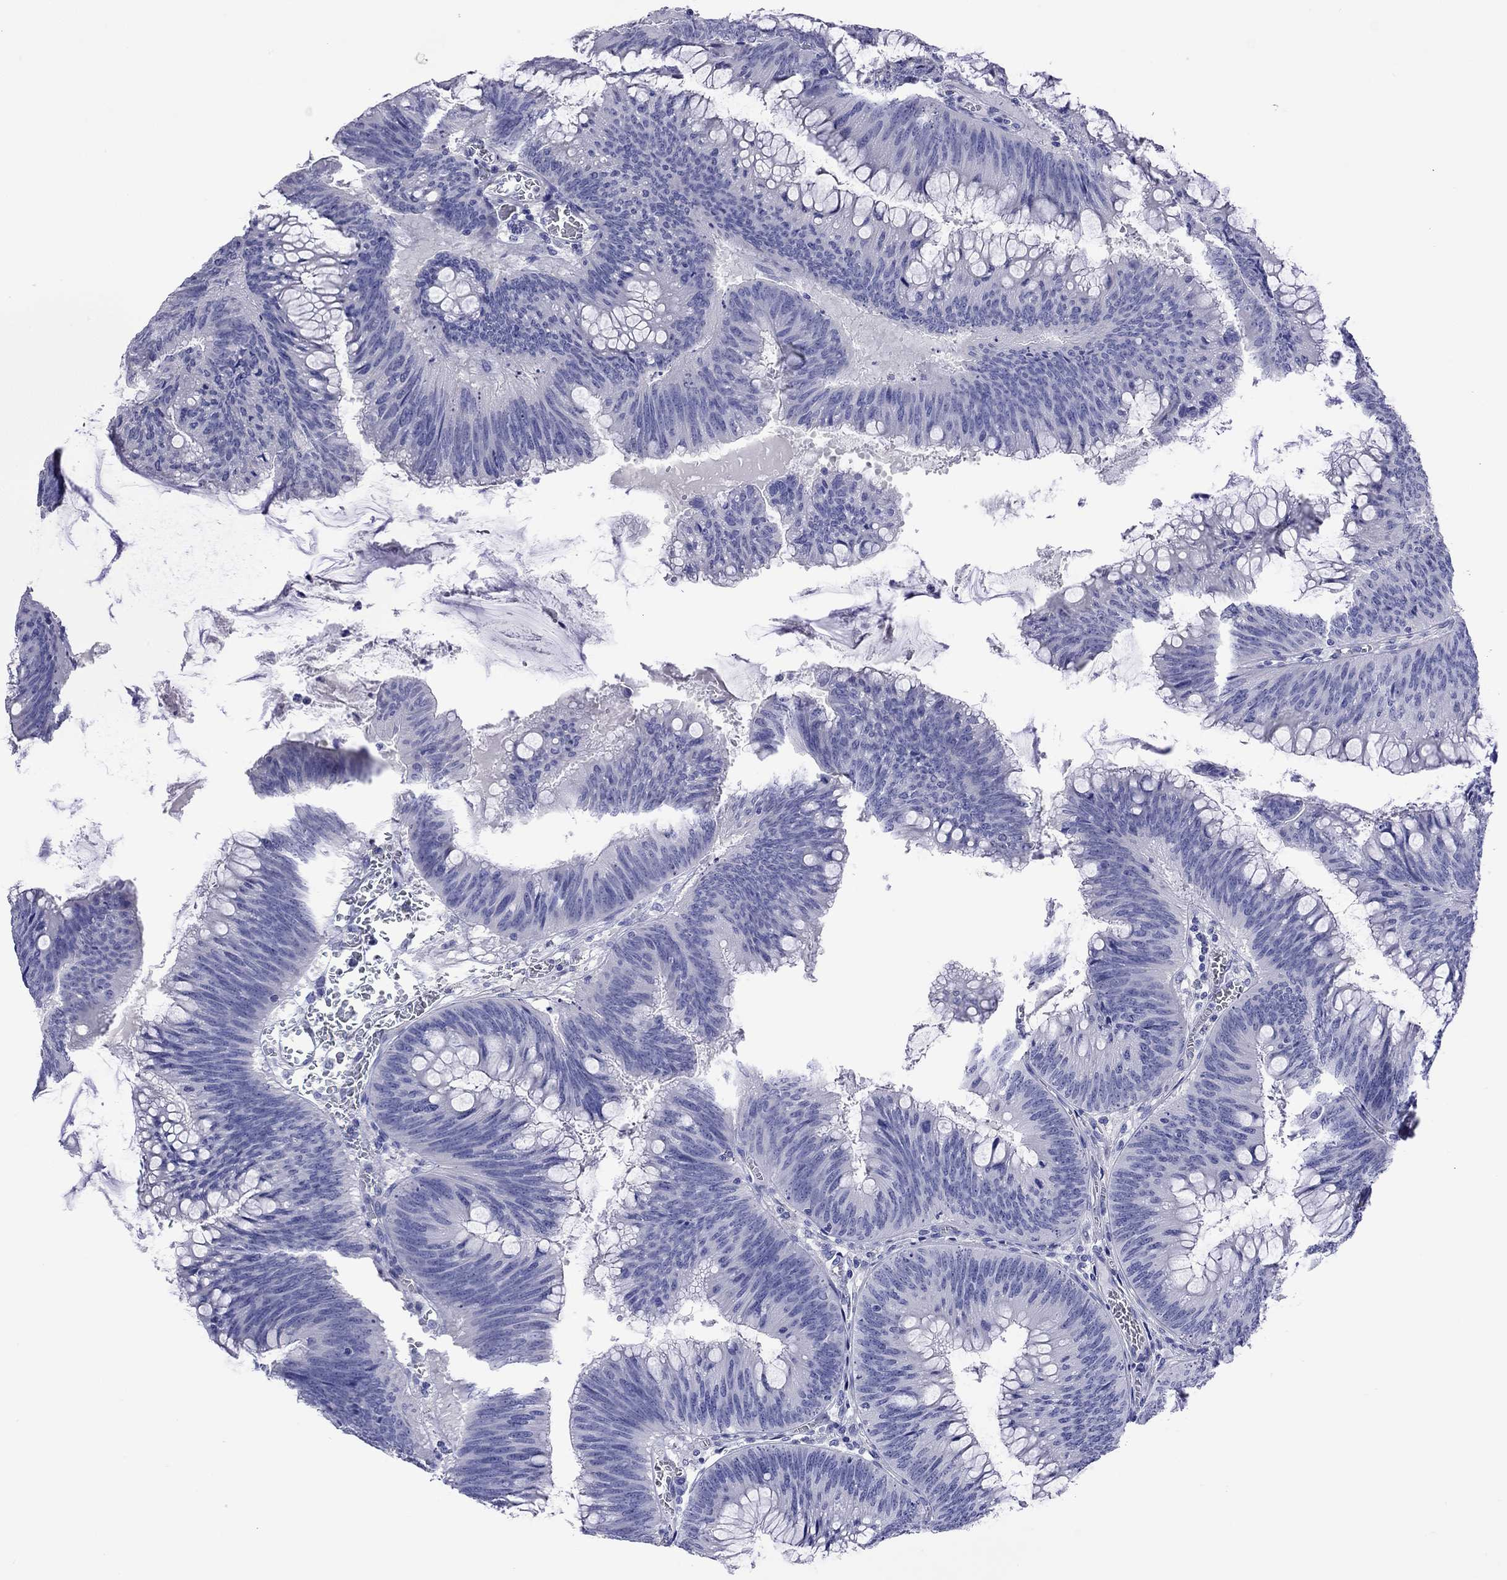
{"staining": {"intensity": "negative", "quantity": "none", "location": "none"}, "tissue": "colorectal cancer", "cell_type": "Tumor cells", "image_type": "cancer", "snomed": [{"axis": "morphology", "description": "Adenocarcinoma, NOS"}, {"axis": "topography", "description": "Rectum"}], "caption": "An immunohistochemistry histopathology image of colorectal cancer (adenocarcinoma) is shown. There is no staining in tumor cells of colorectal cancer (adenocarcinoma).", "gene": "KIAA2012", "patient": {"sex": "female", "age": 72}}